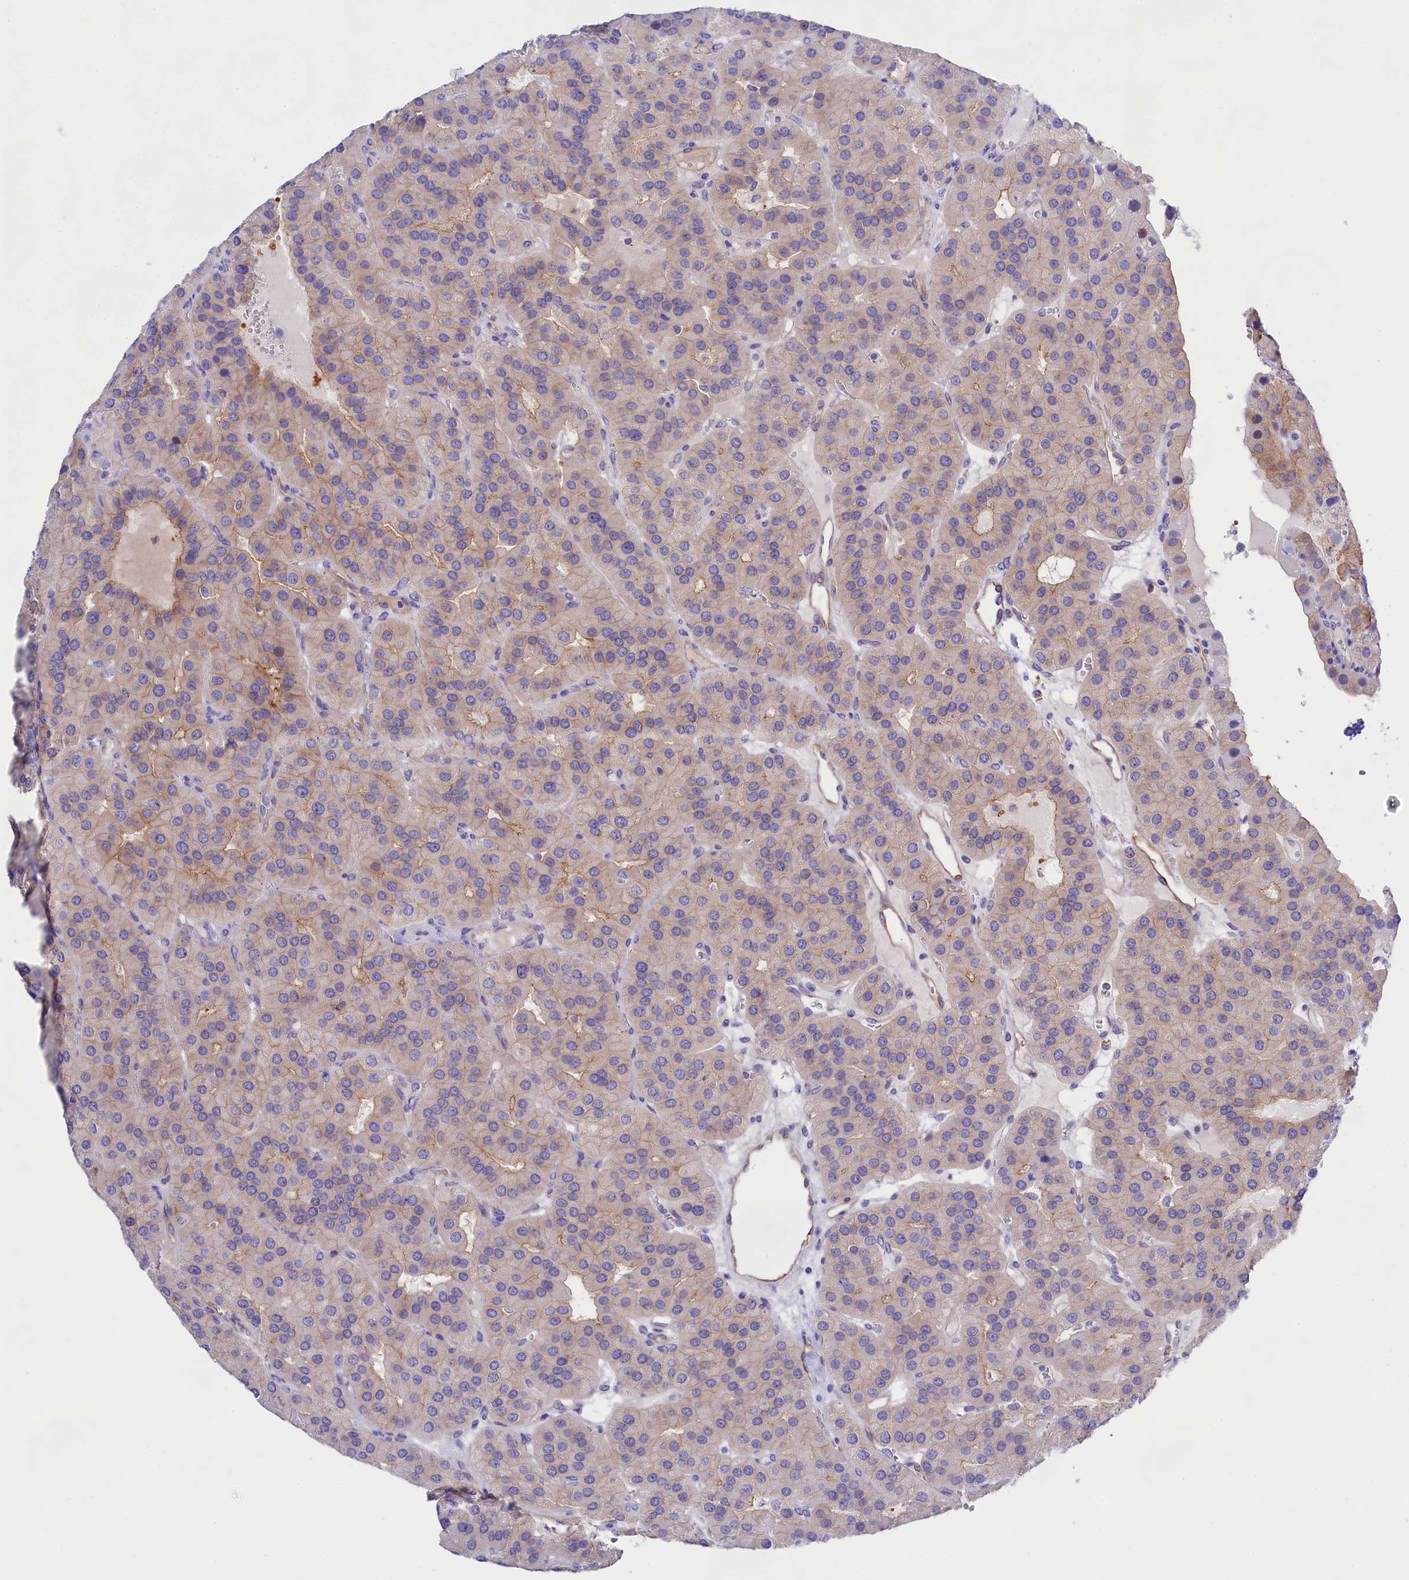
{"staining": {"intensity": "moderate", "quantity": "<25%", "location": "cytoplasmic/membranous"}, "tissue": "parathyroid gland", "cell_type": "Glandular cells", "image_type": "normal", "snomed": [{"axis": "morphology", "description": "Normal tissue, NOS"}, {"axis": "morphology", "description": "Adenoma, NOS"}, {"axis": "topography", "description": "Parathyroid gland"}], "caption": "The histopathology image demonstrates staining of benign parathyroid gland, revealing moderate cytoplasmic/membranous protein staining (brown color) within glandular cells.", "gene": "PPP1R13L", "patient": {"sex": "female", "age": 86}}